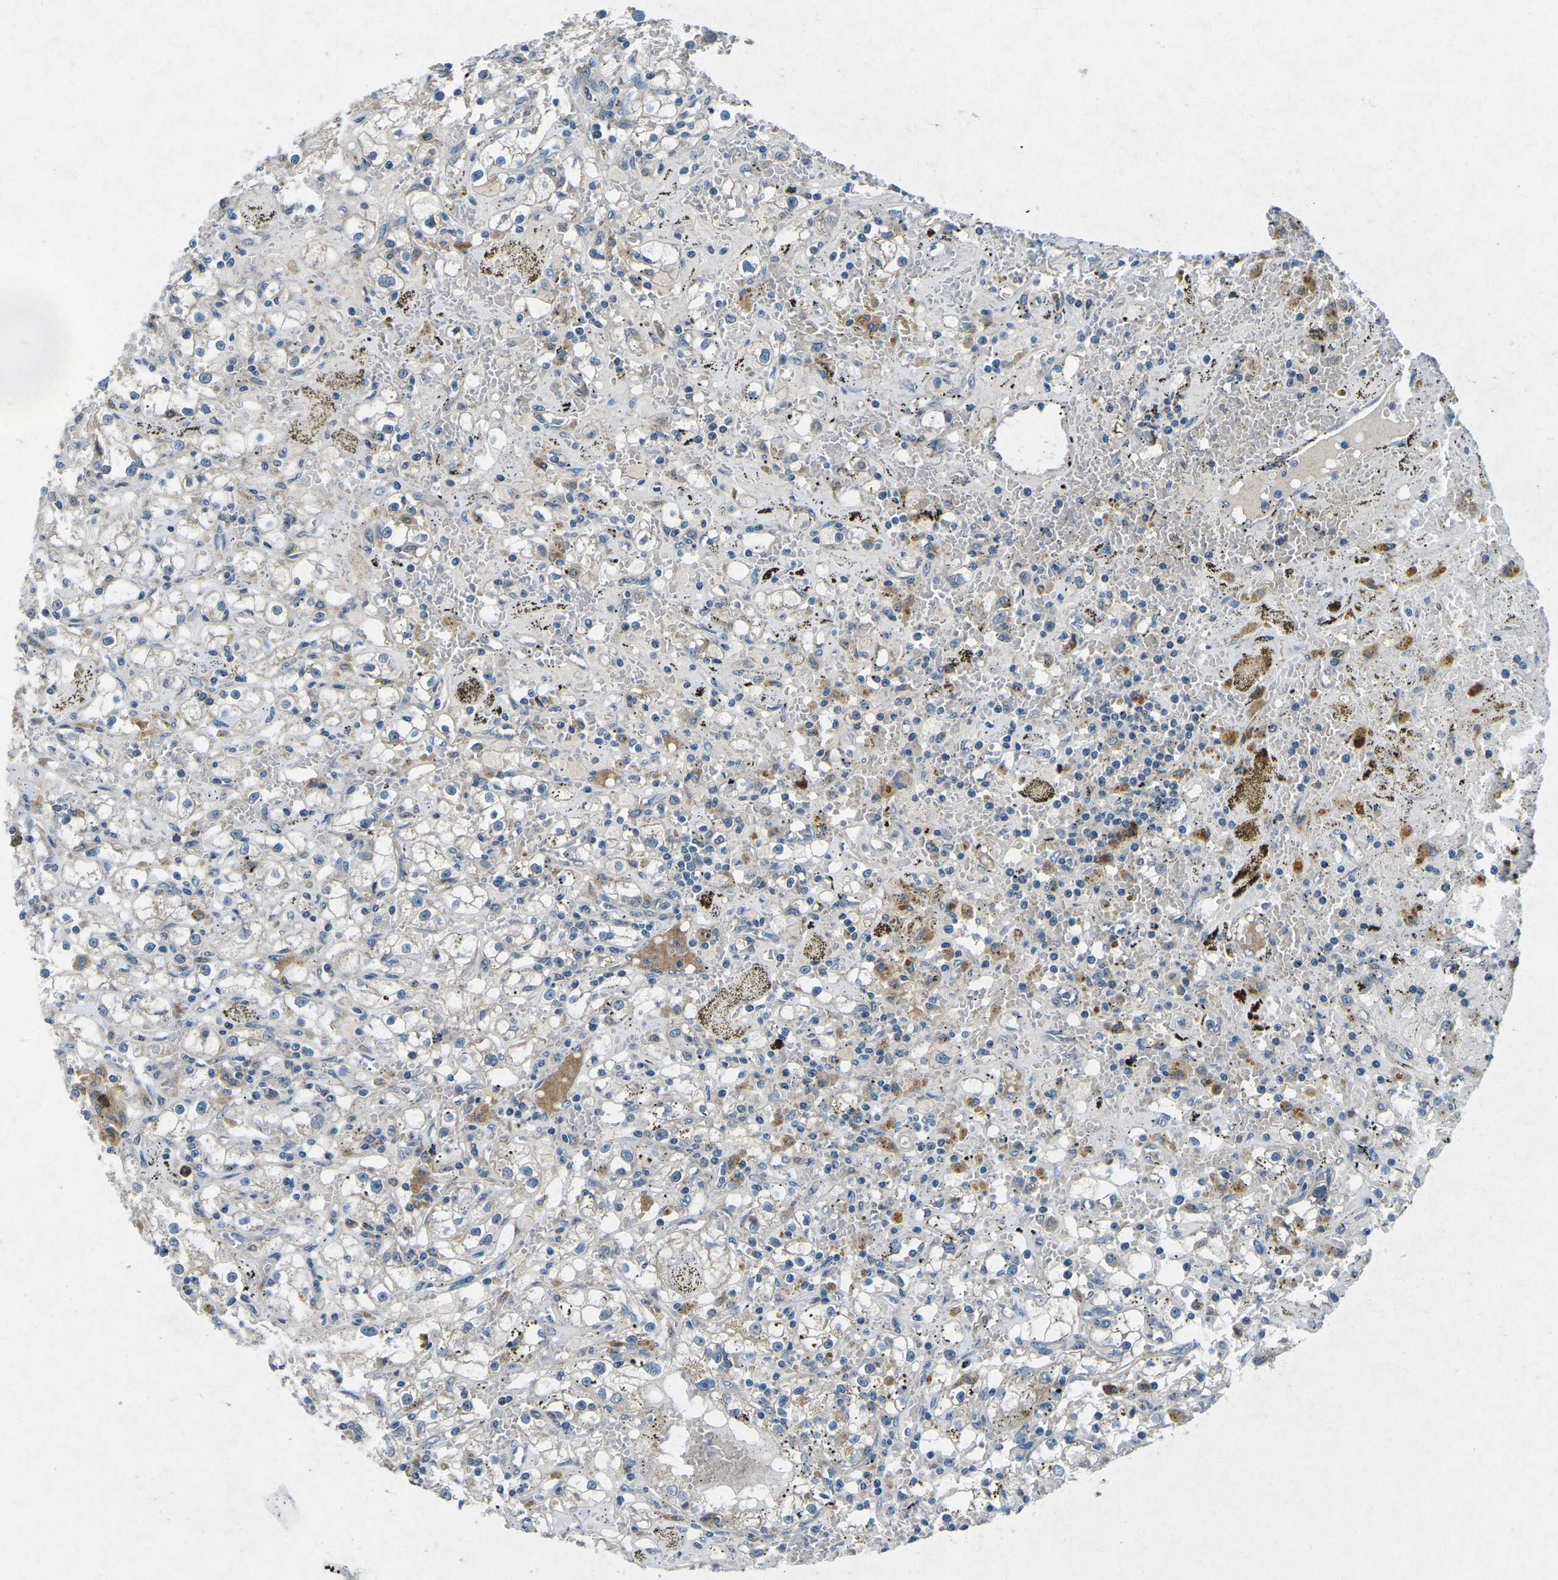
{"staining": {"intensity": "negative", "quantity": "none", "location": "none"}, "tissue": "renal cancer", "cell_type": "Tumor cells", "image_type": "cancer", "snomed": [{"axis": "morphology", "description": "Adenocarcinoma, NOS"}, {"axis": "topography", "description": "Kidney"}], "caption": "An IHC image of renal adenocarcinoma is shown. There is no staining in tumor cells of renal adenocarcinoma.", "gene": "CDK16", "patient": {"sex": "male", "age": 56}}